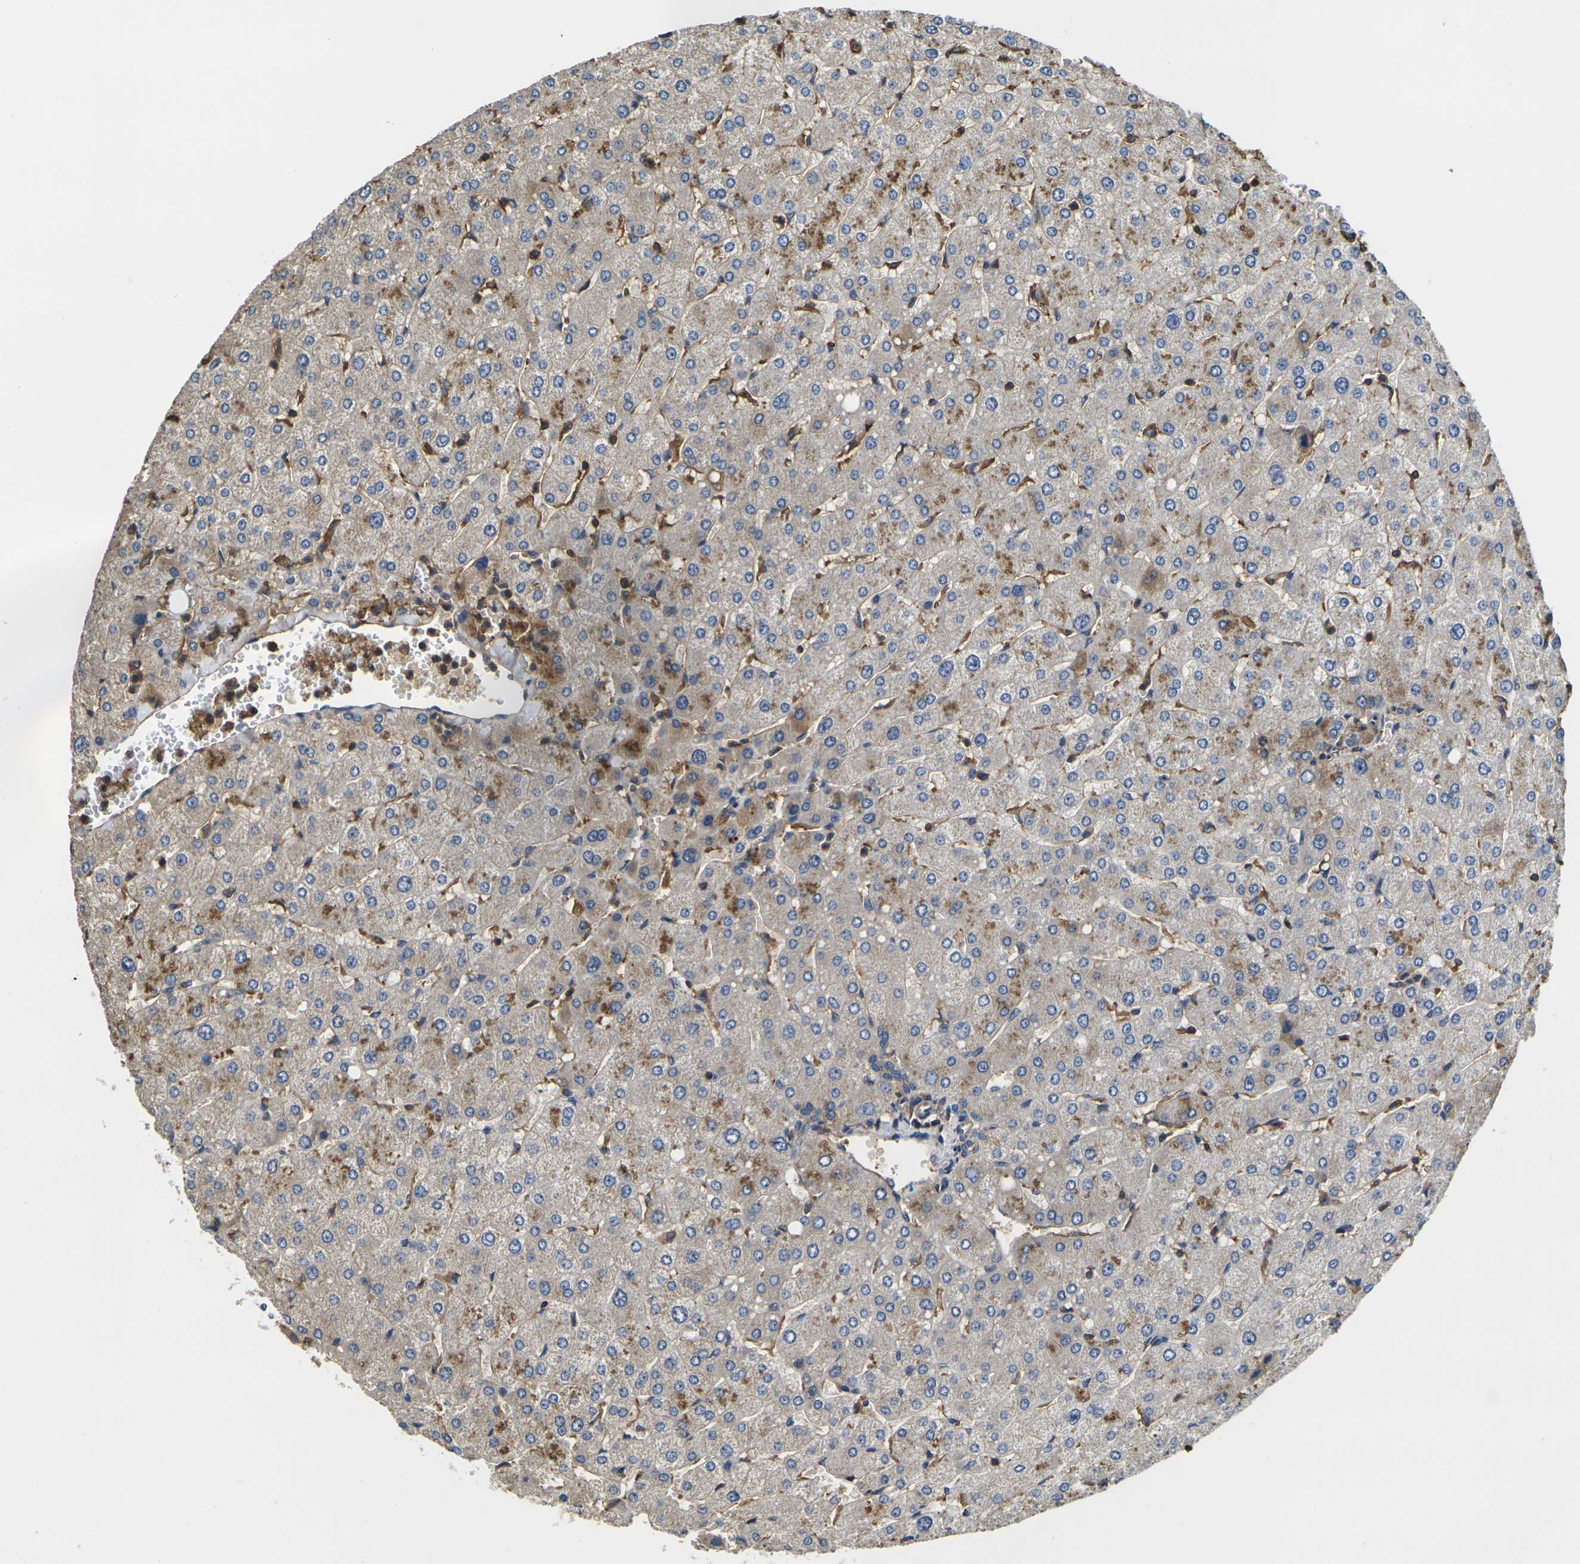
{"staining": {"intensity": "moderate", "quantity": ">75%", "location": "cytoplasmic/membranous"}, "tissue": "liver", "cell_type": "Cholangiocytes", "image_type": "normal", "snomed": [{"axis": "morphology", "description": "Normal tissue, NOS"}, {"axis": "topography", "description": "Liver"}], "caption": "Liver stained with IHC demonstrates moderate cytoplasmic/membranous positivity in approximately >75% of cholangiocytes. The staining is performed using DAB (3,3'-diaminobenzidine) brown chromogen to label protein expression. The nuclei are counter-stained blue using hematoxylin.", "gene": "HSPG2", "patient": {"sex": "male", "age": 55}}